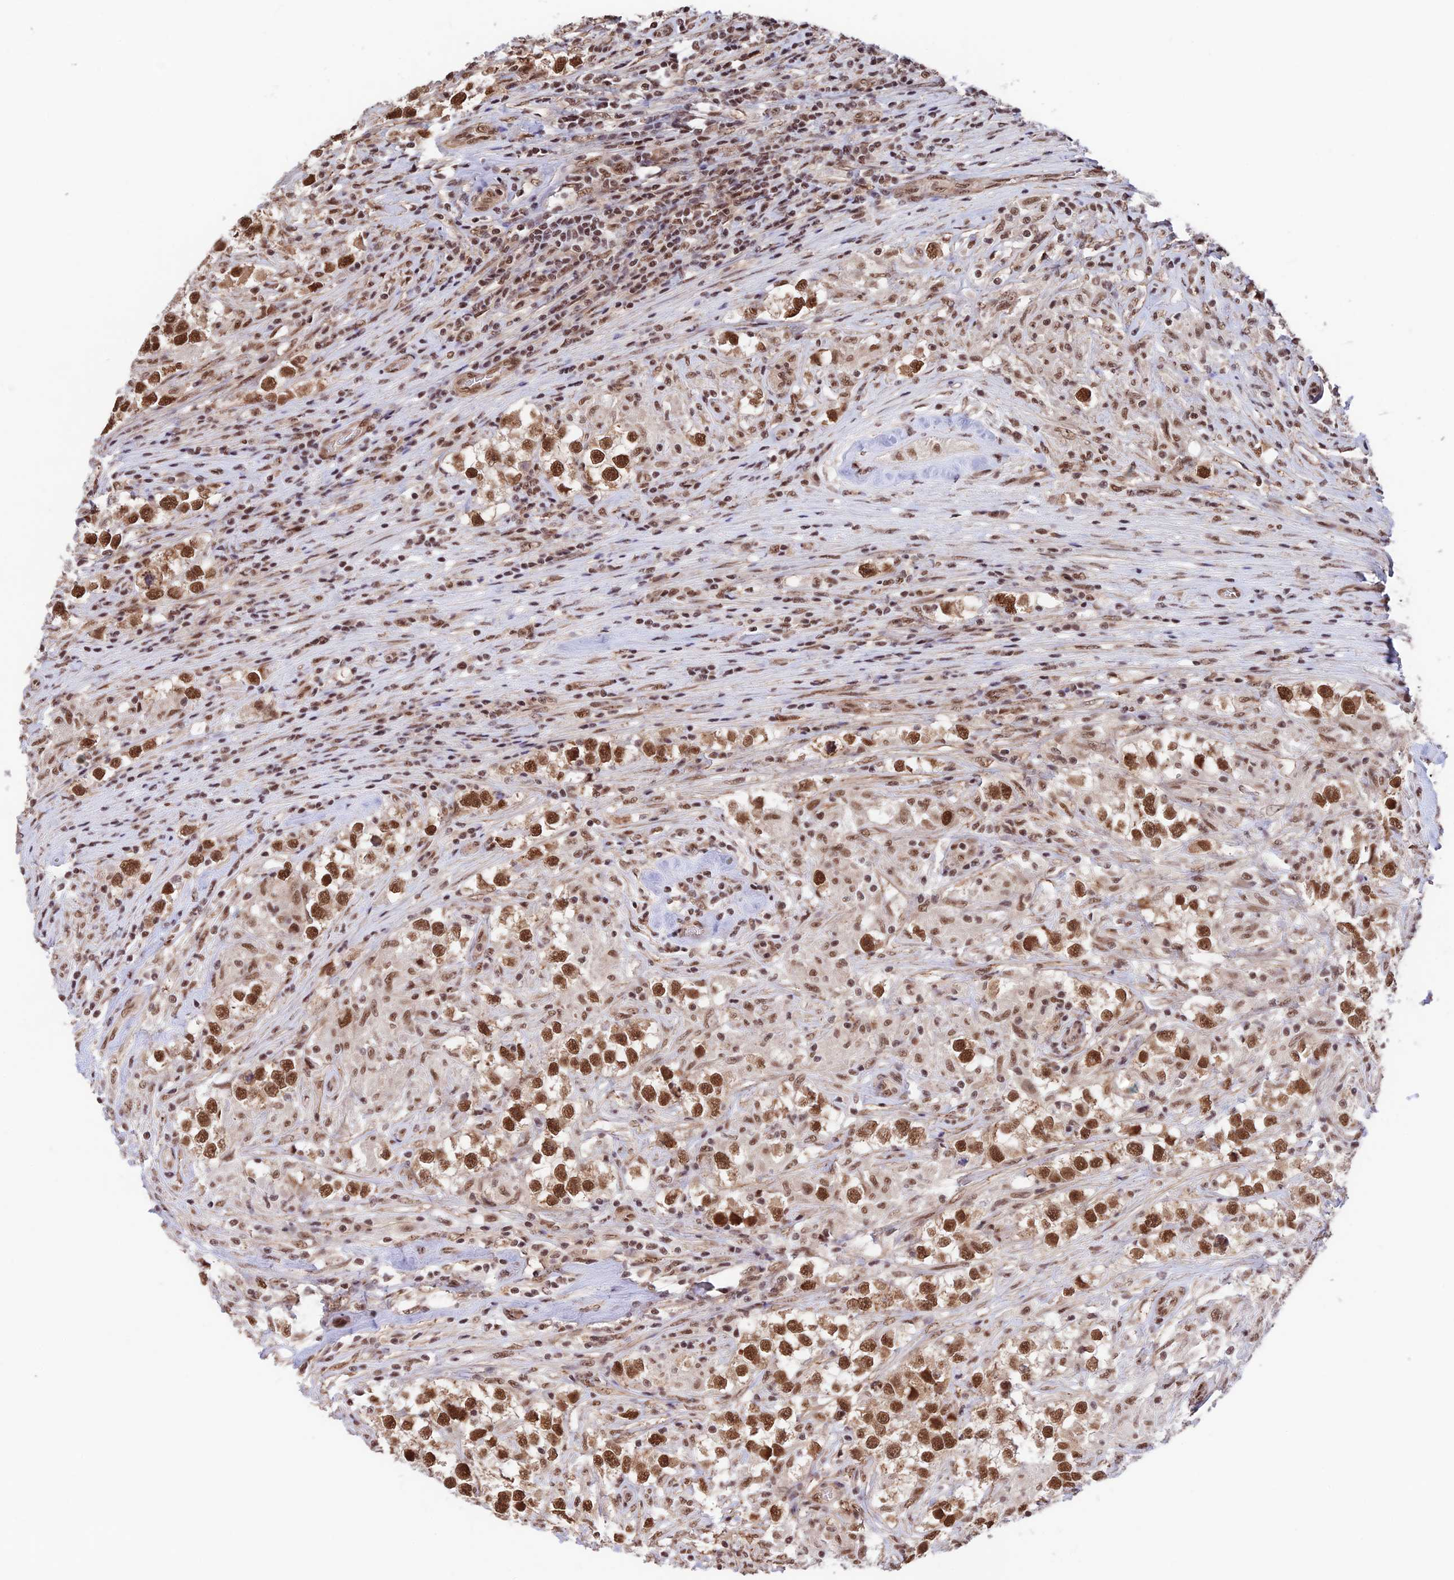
{"staining": {"intensity": "moderate", "quantity": ">75%", "location": "nuclear"}, "tissue": "testis cancer", "cell_type": "Tumor cells", "image_type": "cancer", "snomed": [{"axis": "morphology", "description": "Seminoma, NOS"}, {"axis": "topography", "description": "Testis"}], "caption": "The photomicrograph displays staining of testis seminoma, revealing moderate nuclear protein staining (brown color) within tumor cells.", "gene": "RBM42", "patient": {"sex": "male", "age": 46}}